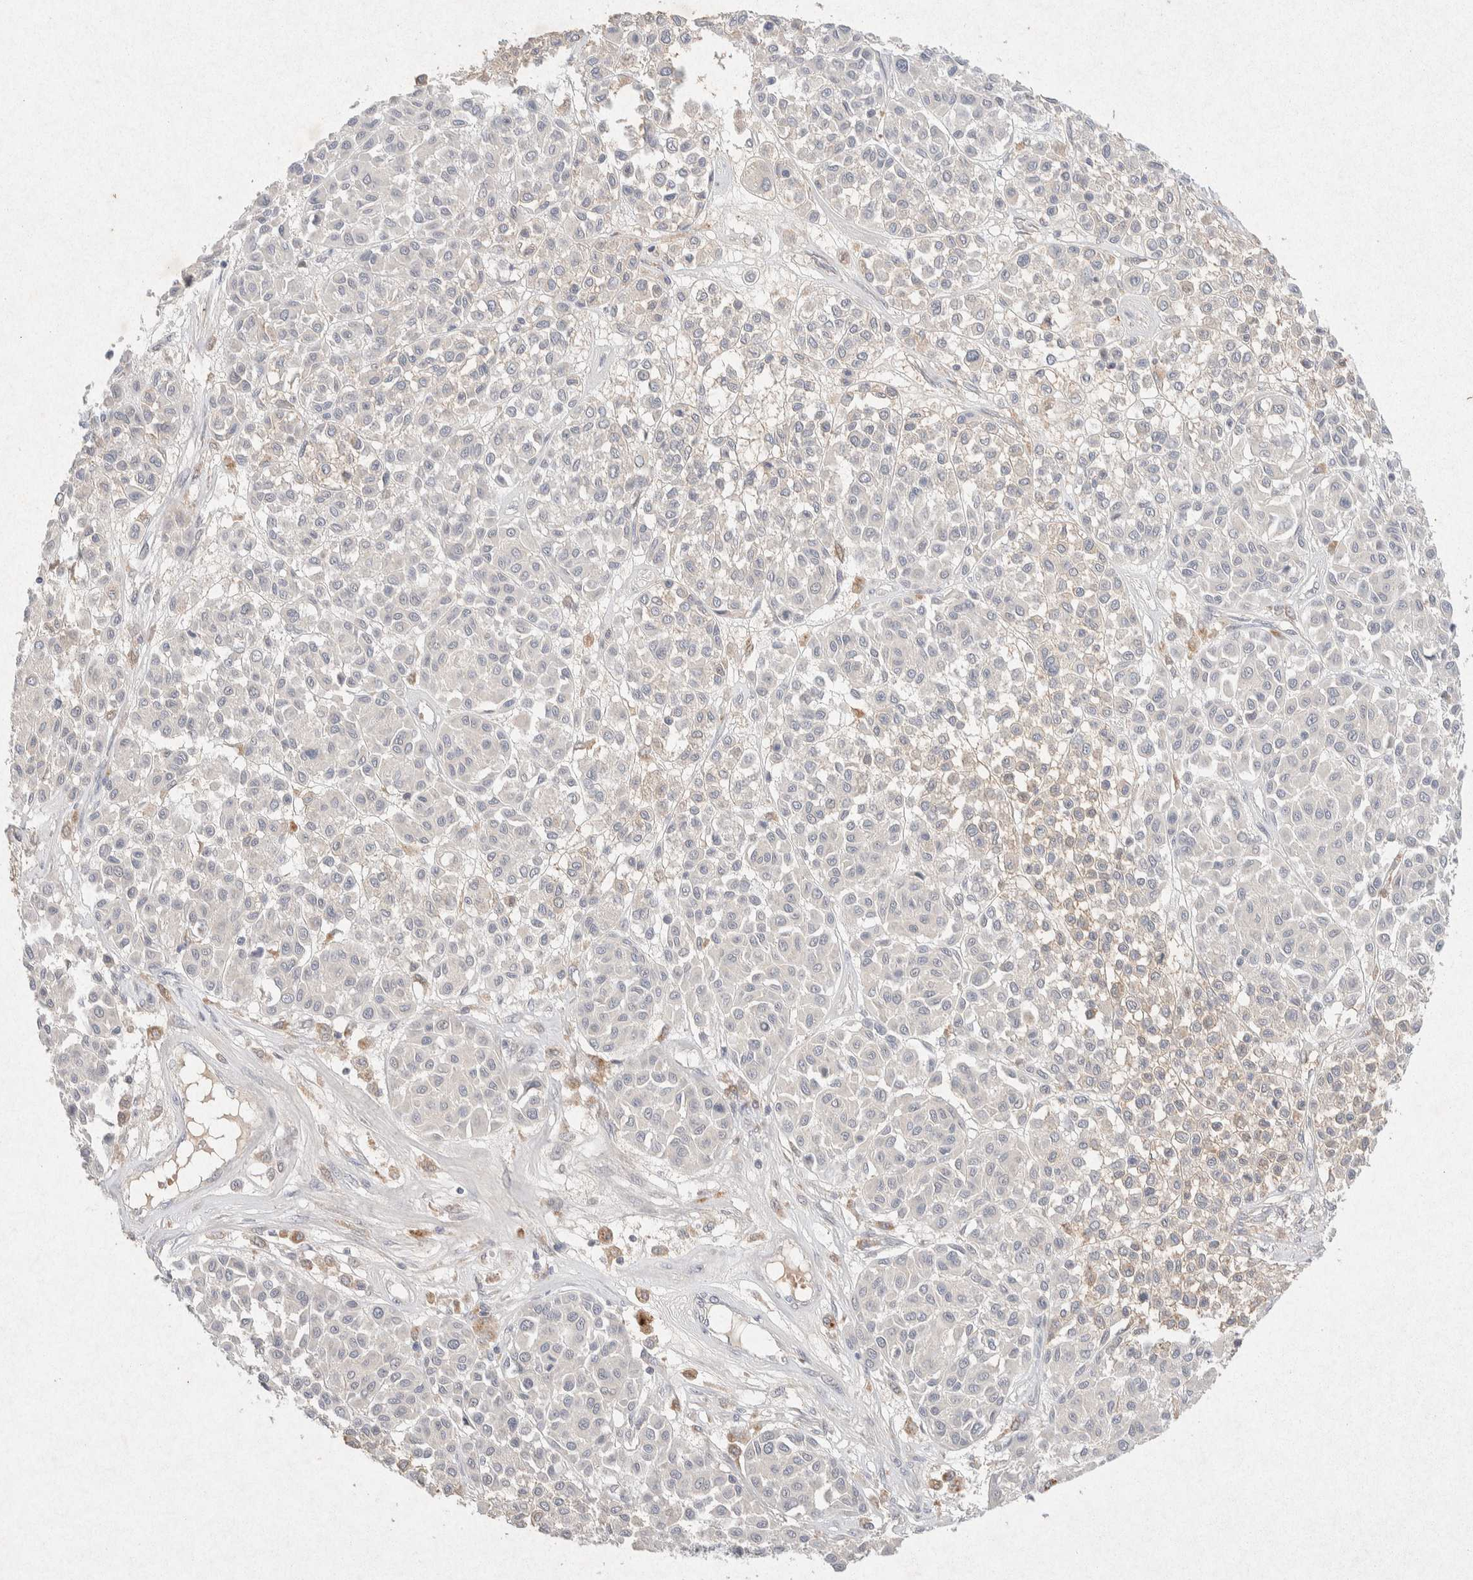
{"staining": {"intensity": "negative", "quantity": "none", "location": "none"}, "tissue": "melanoma", "cell_type": "Tumor cells", "image_type": "cancer", "snomed": [{"axis": "morphology", "description": "Malignant melanoma, Metastatic site"}, {"axis": "topography", "description": "Soft tissue"}], "caption": "A micrograph of malignant melanoma (metastatic site) stained for a protein demonstrates no brown staining in tumor cells.", "gene": "GNAI1", "patient": {"sex": "male", "age": 41}}